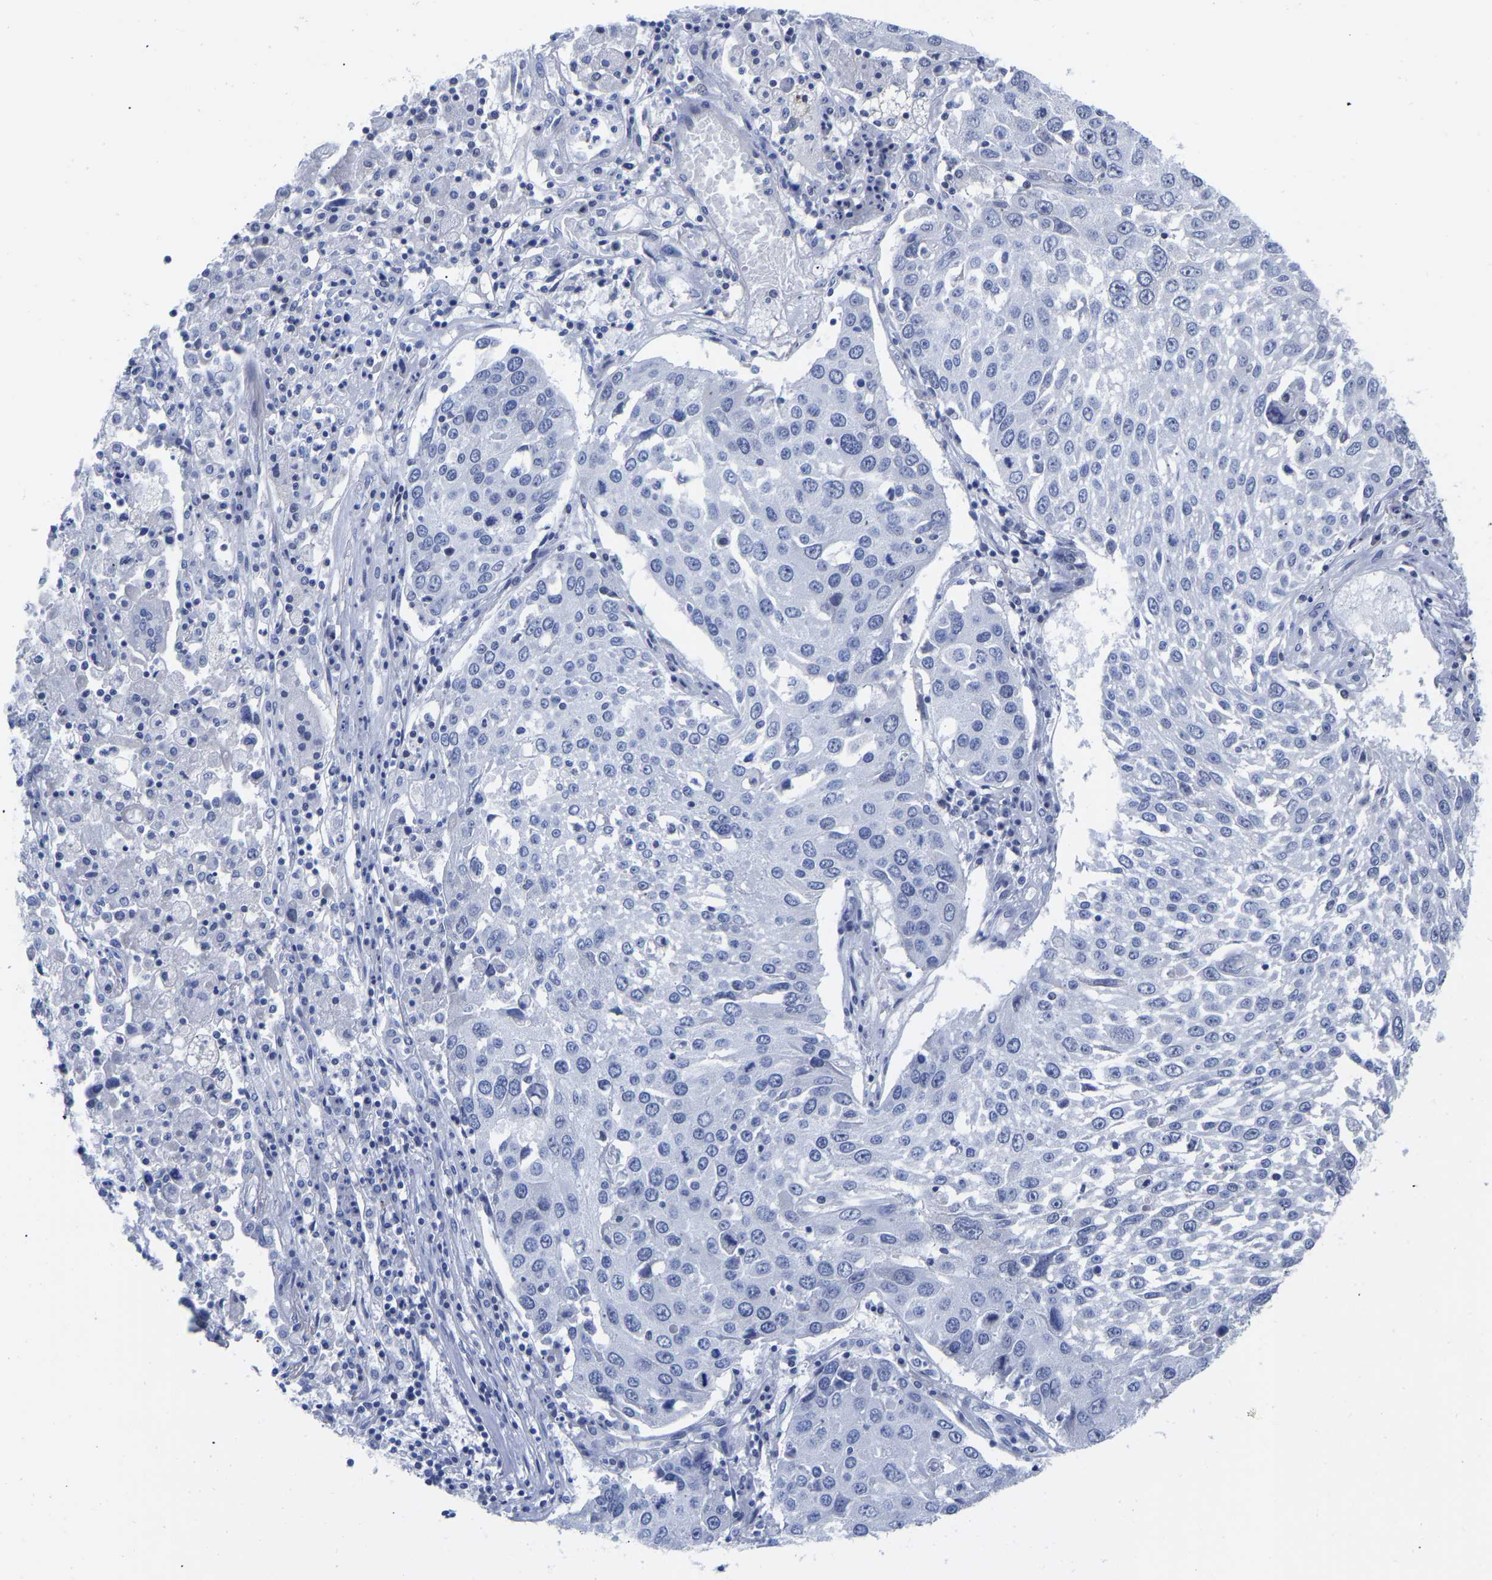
{"staining": {"intensity": "negative", "quantity": "none", "location": "none"}, "tissue": "lung cancer", "cell_type": "Tumor cells", "image_type": "cancer", "snomed": [{"axis": "morphology", "description": "Squamous cell carcinoma, NOS"}, {"axis": "topography", "description": "Lung"}], "caption": "This is a histopathology image of immunohistochemistry staining of squamous cell carcinoma (lung), which shows no positivity in tumor cells.", "gene": "GPA33", "patient": {"sex": "male", "age": 65}}